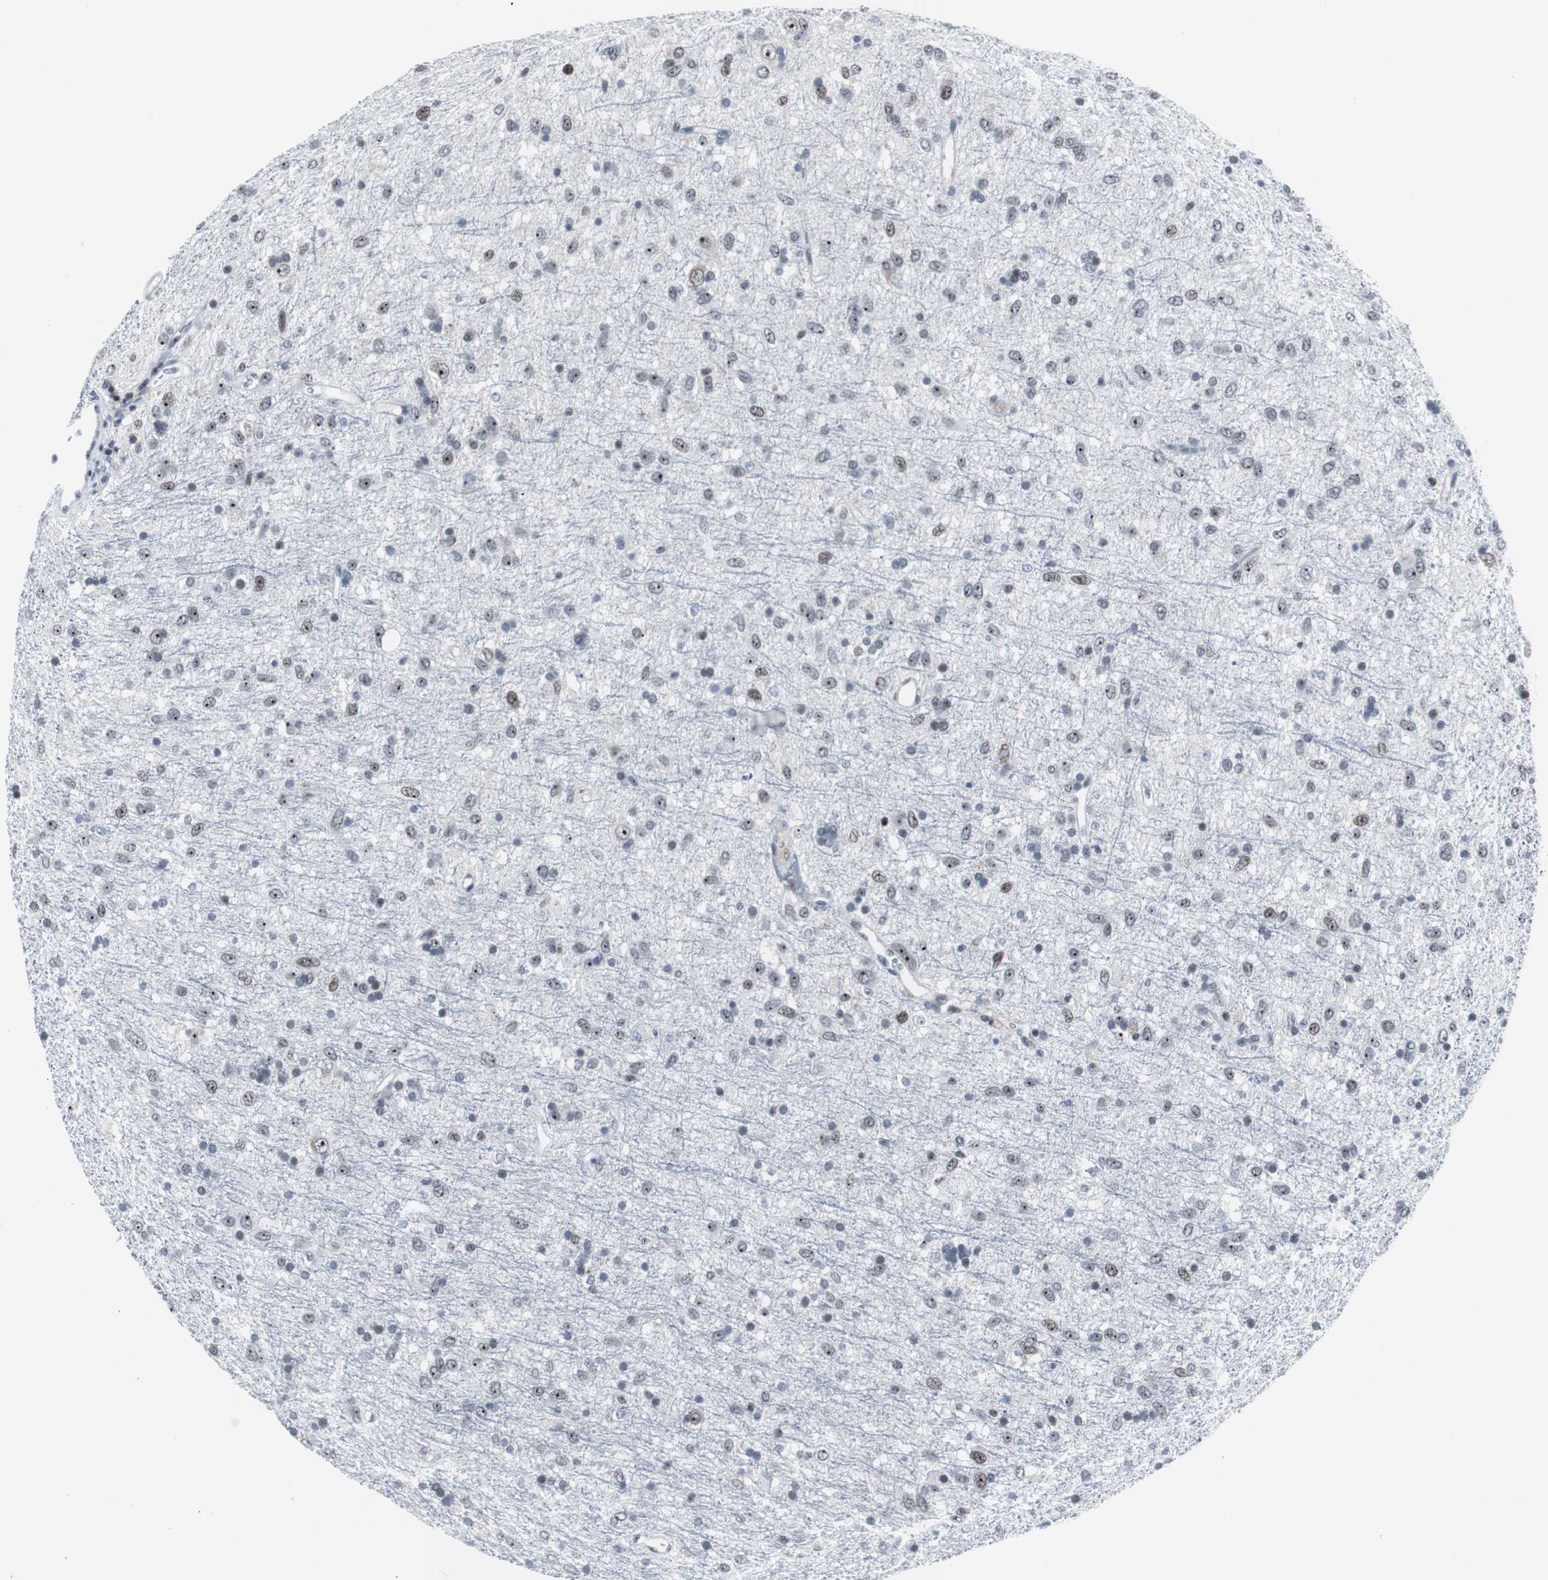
{"staining": {"intensity": "moderate", "quantity": "25%-75%", "location": "nuclear"}, "tissue": "glioma", "cell_type": "Tumor cells", "image_type": "cancer", "snomed": [{"axis": "morphology", "description": "Glioma, malignant, Low grade"}, {"axis": "topography", "description": "Brain"}], "caption": "Protein analysis of malignant glioma (low-grade) tissue demonstrates moderate nuclear expression in approximately 25%-75% of tumor cells.", "gene": "DOK1", "patient": {"sex": "male", "age": 77}}